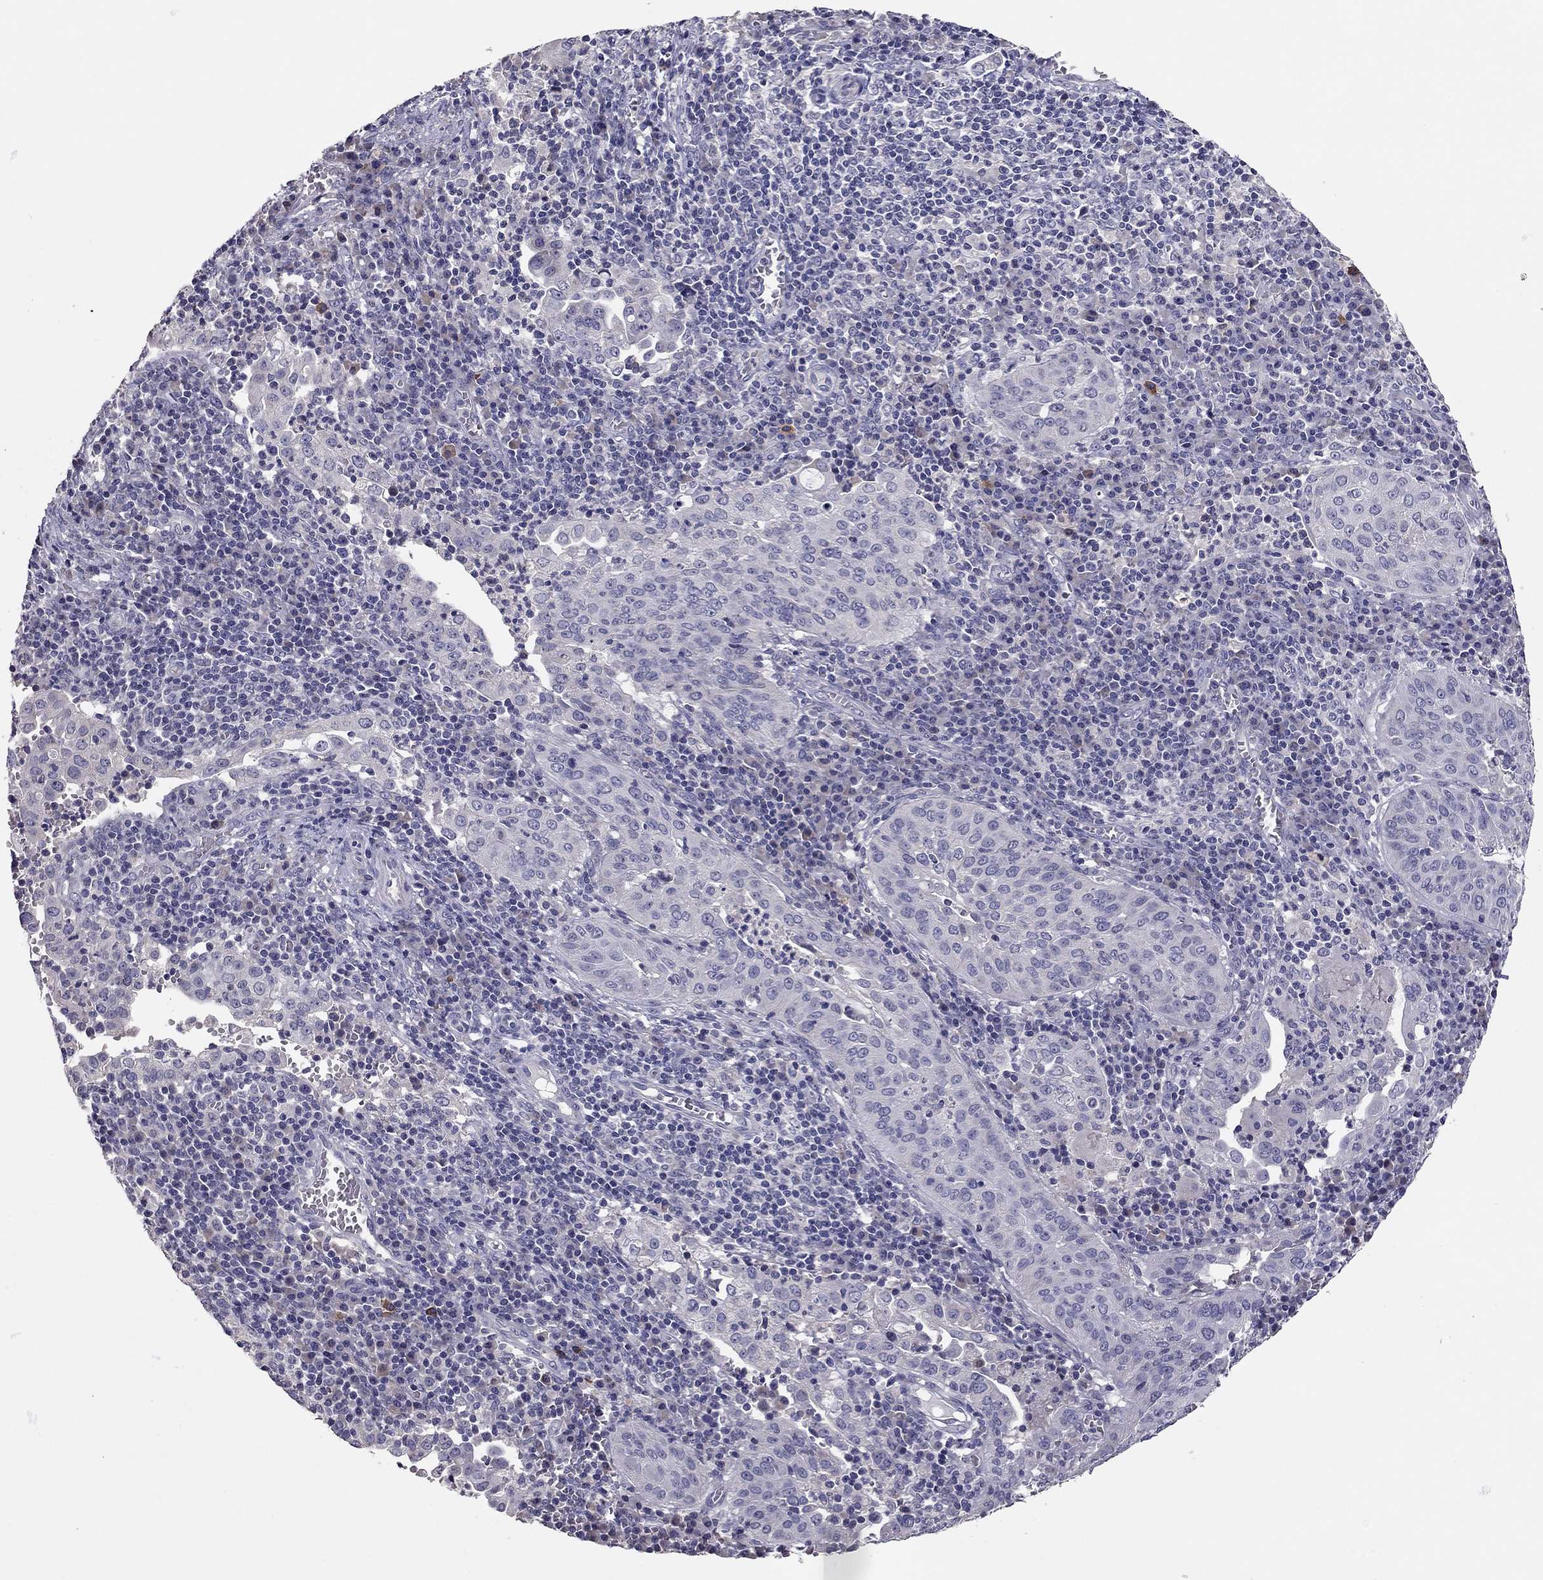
{"staining": {"intensity": "negative", "quantity": "none", "location": "none"}, "tissue": "cervical cancer", "cell_type": "Tumor cells", "image_type": "cancer", "snomed": [{"axis": "morphology", "description": "Squamous cell carcinoma, NOS"}, {"axis": "topography", "description": "Cervix"}], "caption": "DAB immunohistochemical staining of human cervical cancer (squamous cell carcinoma) reveals no significant expression in tumor cells.", "gene": "SCARB1", "patient": {"sex": "female", "age": 39}}